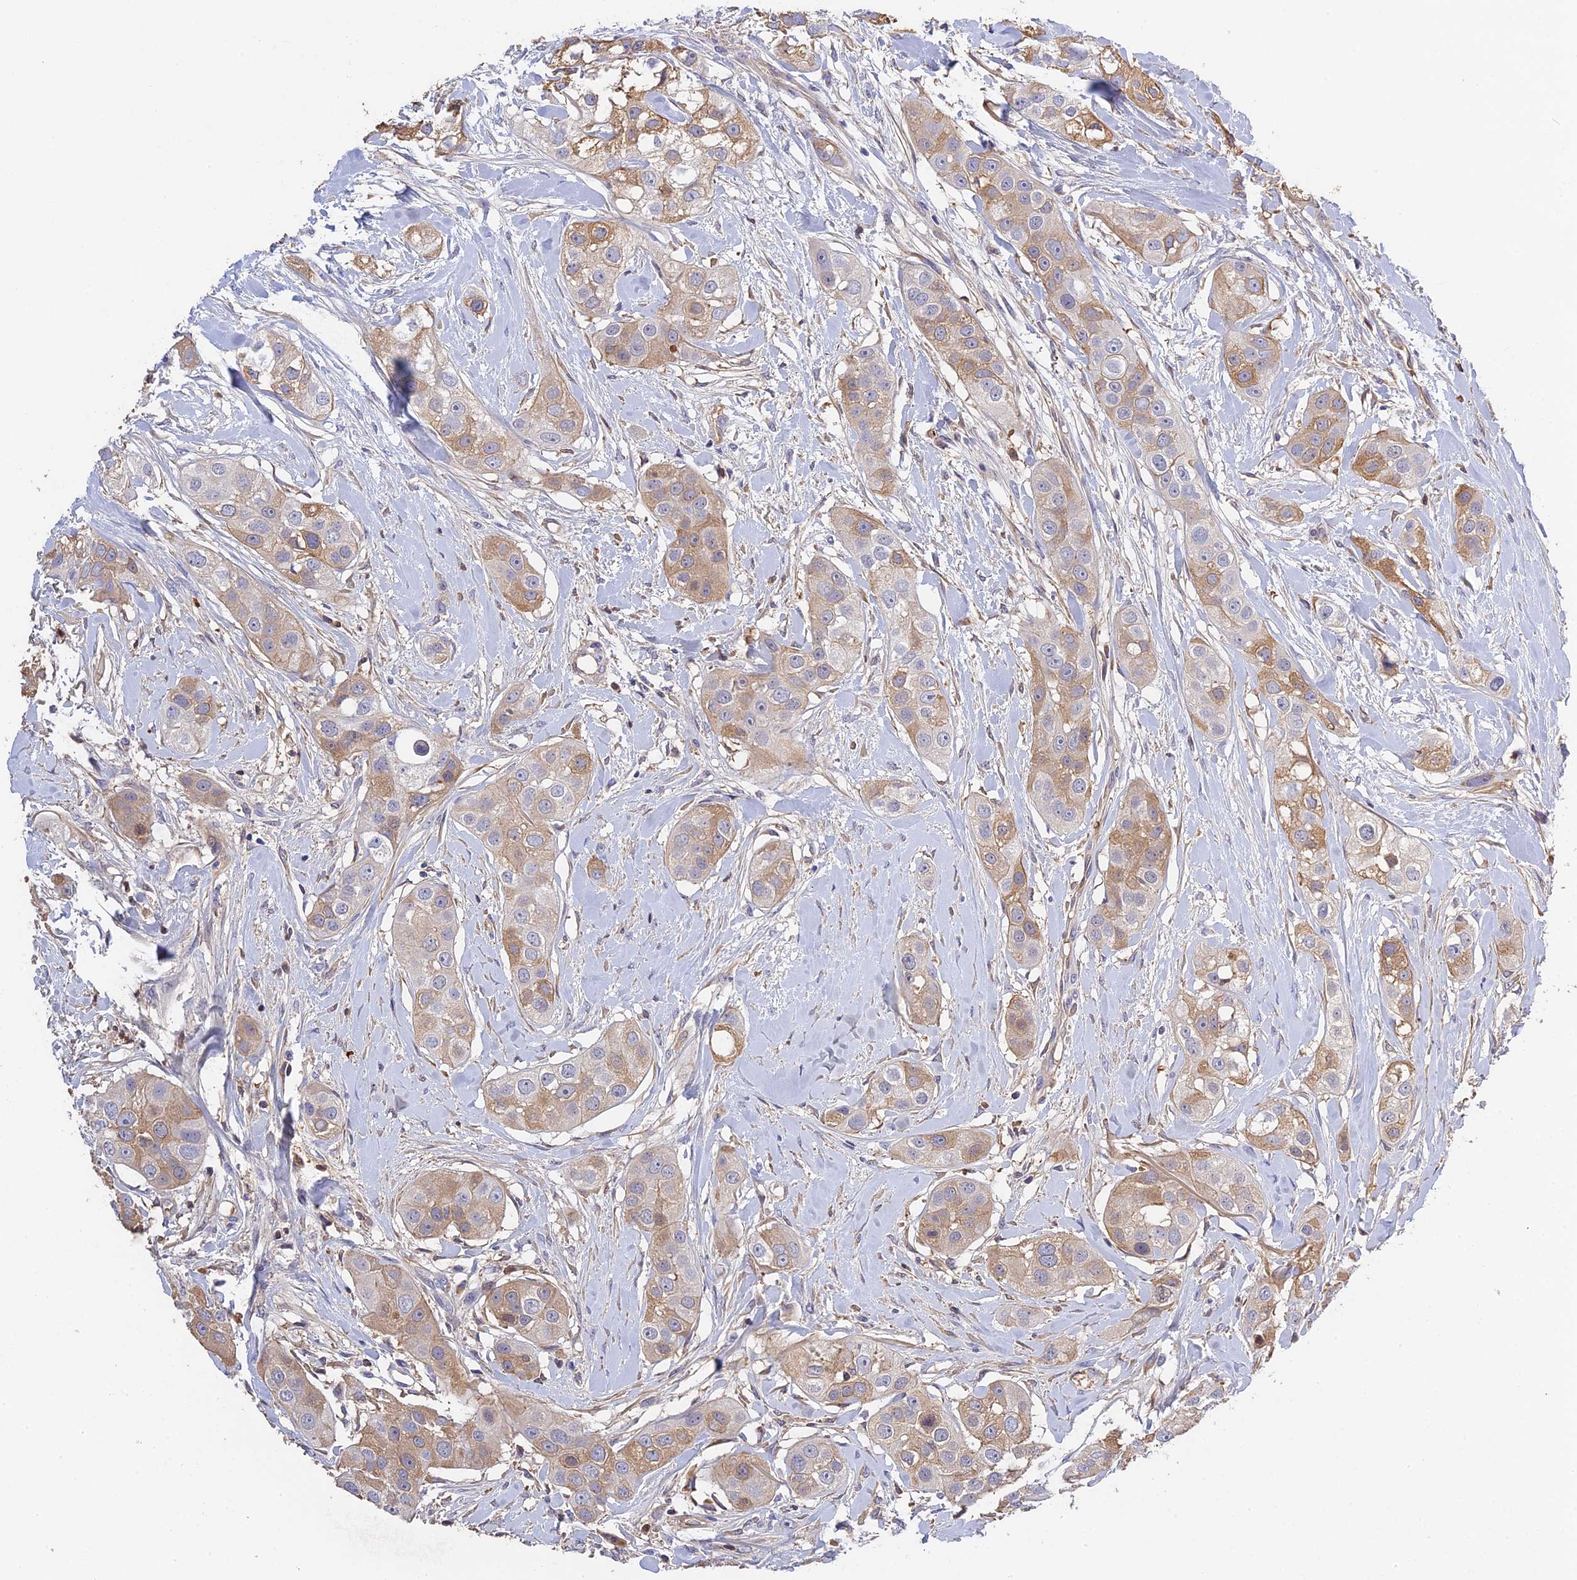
{"staining": {"intensity": "moderate", "quantity": "25%-75%", "location": "cytoplasmic/membranous"}, "tissue": "head and neck cancer", "cell_type": "Tumor cells", "image_type": "cancer", "snomed": [{"axis": "morphology", "description": "Normal tissue, NOS"}, {"axis": "morphology", "description": "Squamous cell carcinoma, NOS"}, {"axis": "topography", "description": "Skeletal muscle"}, {"axis": "topography", "description": "Head-Neck"}], "caption": "Head and neck cancer stained with a protein marker reveals moderate staining in tumor cells.", "gene": "PZP", "patient": {"sex": "male", "age": 51}}